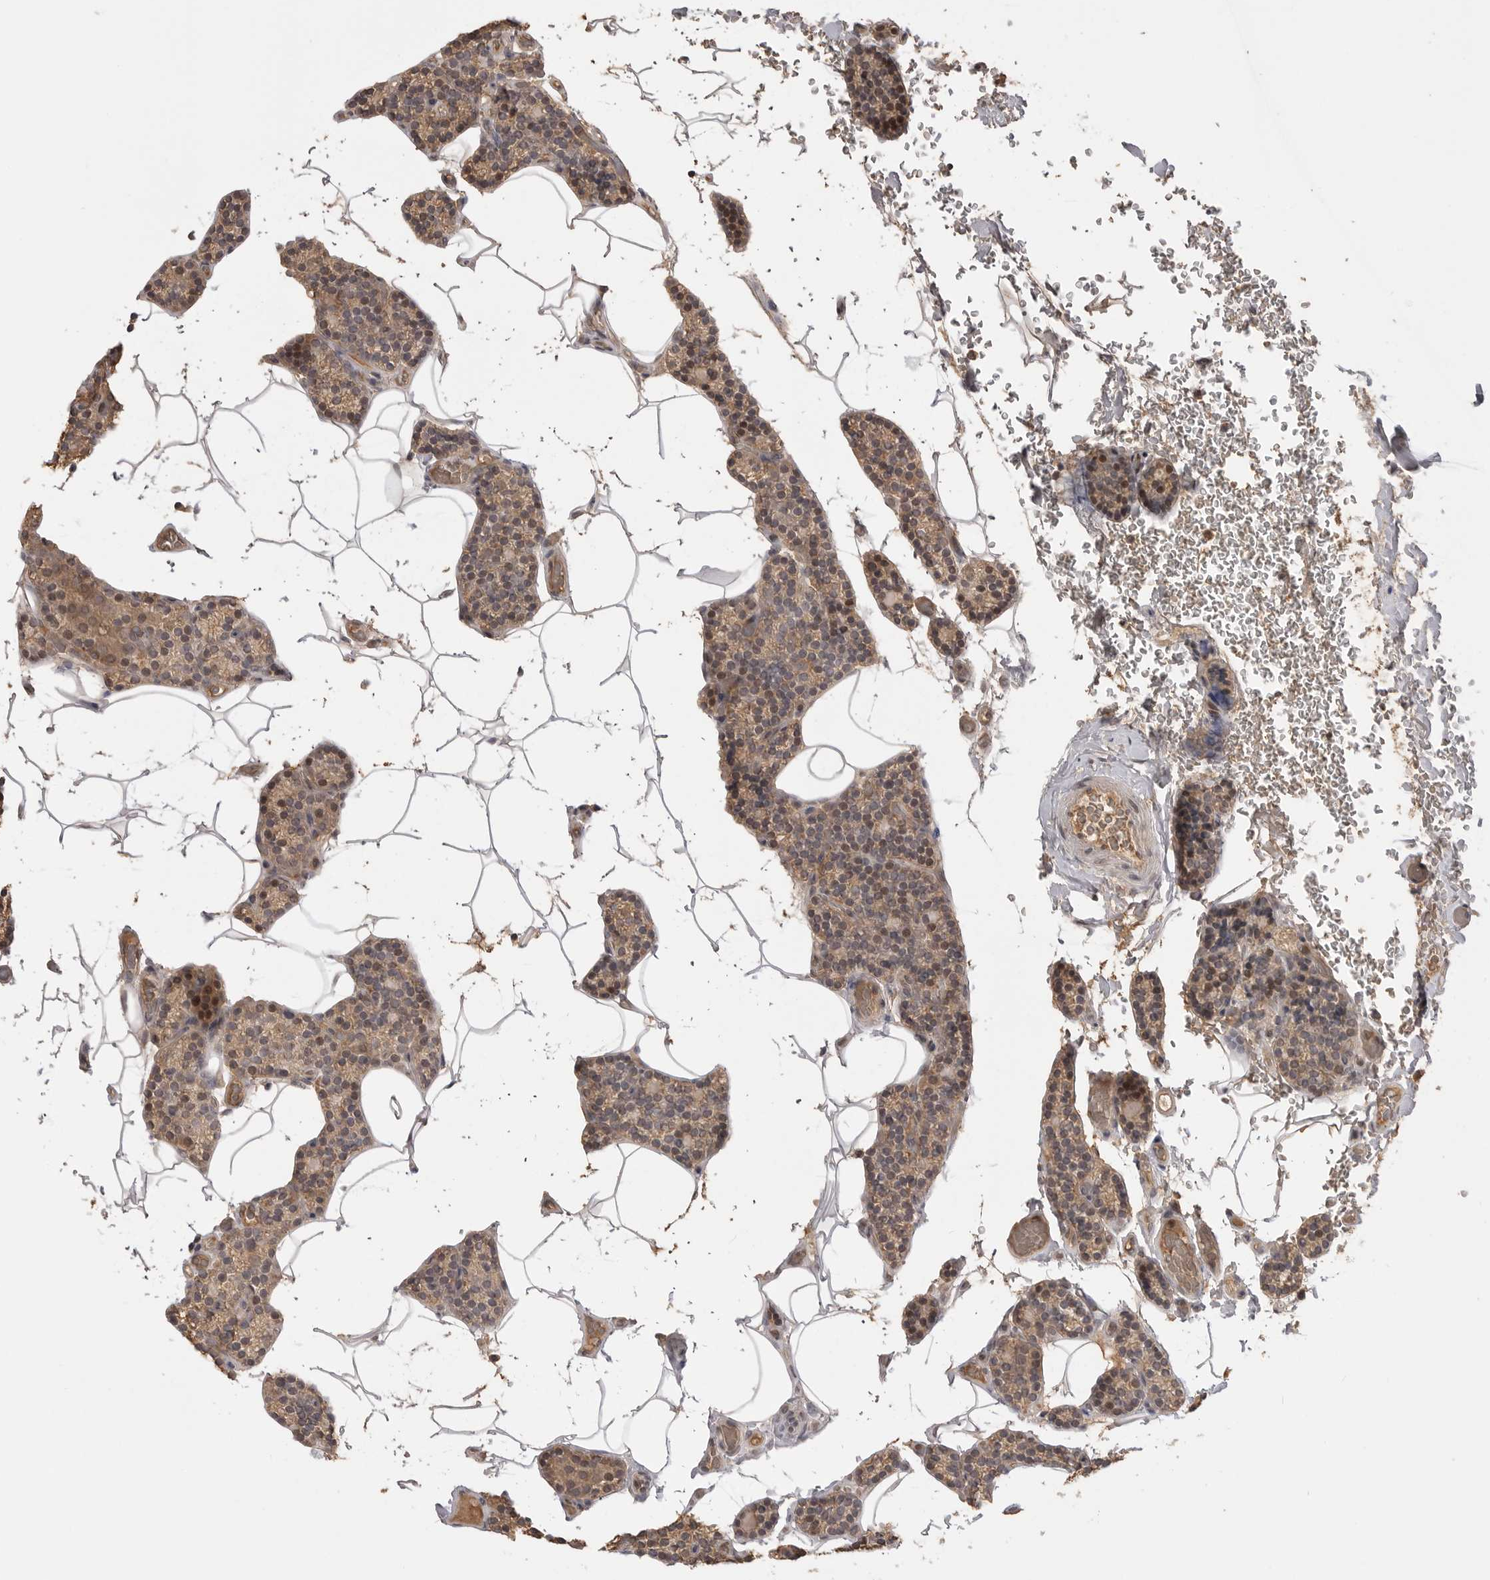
{"staining": {"intensity": "moderate", "quantity": ">75%", "location": "cytoplasmic/membranous"}, "tissue": "parathyroid gland", "cell_type": "Glandular cells", "image_type": "normal", "snomed": [{"axis": "morphology", "description": "Normal tissue, NOS"}, {"axis": "topography", "description": "Parathyroid gland"}], "caption": "IHC of unremarkable parathyroid gland displays medium levels of moderate cytoplasmic/membranous positivity in about >75% of glandular cells.", "gene": "ASPSCR1", "patient": {"sex": "male", "age": 52}}